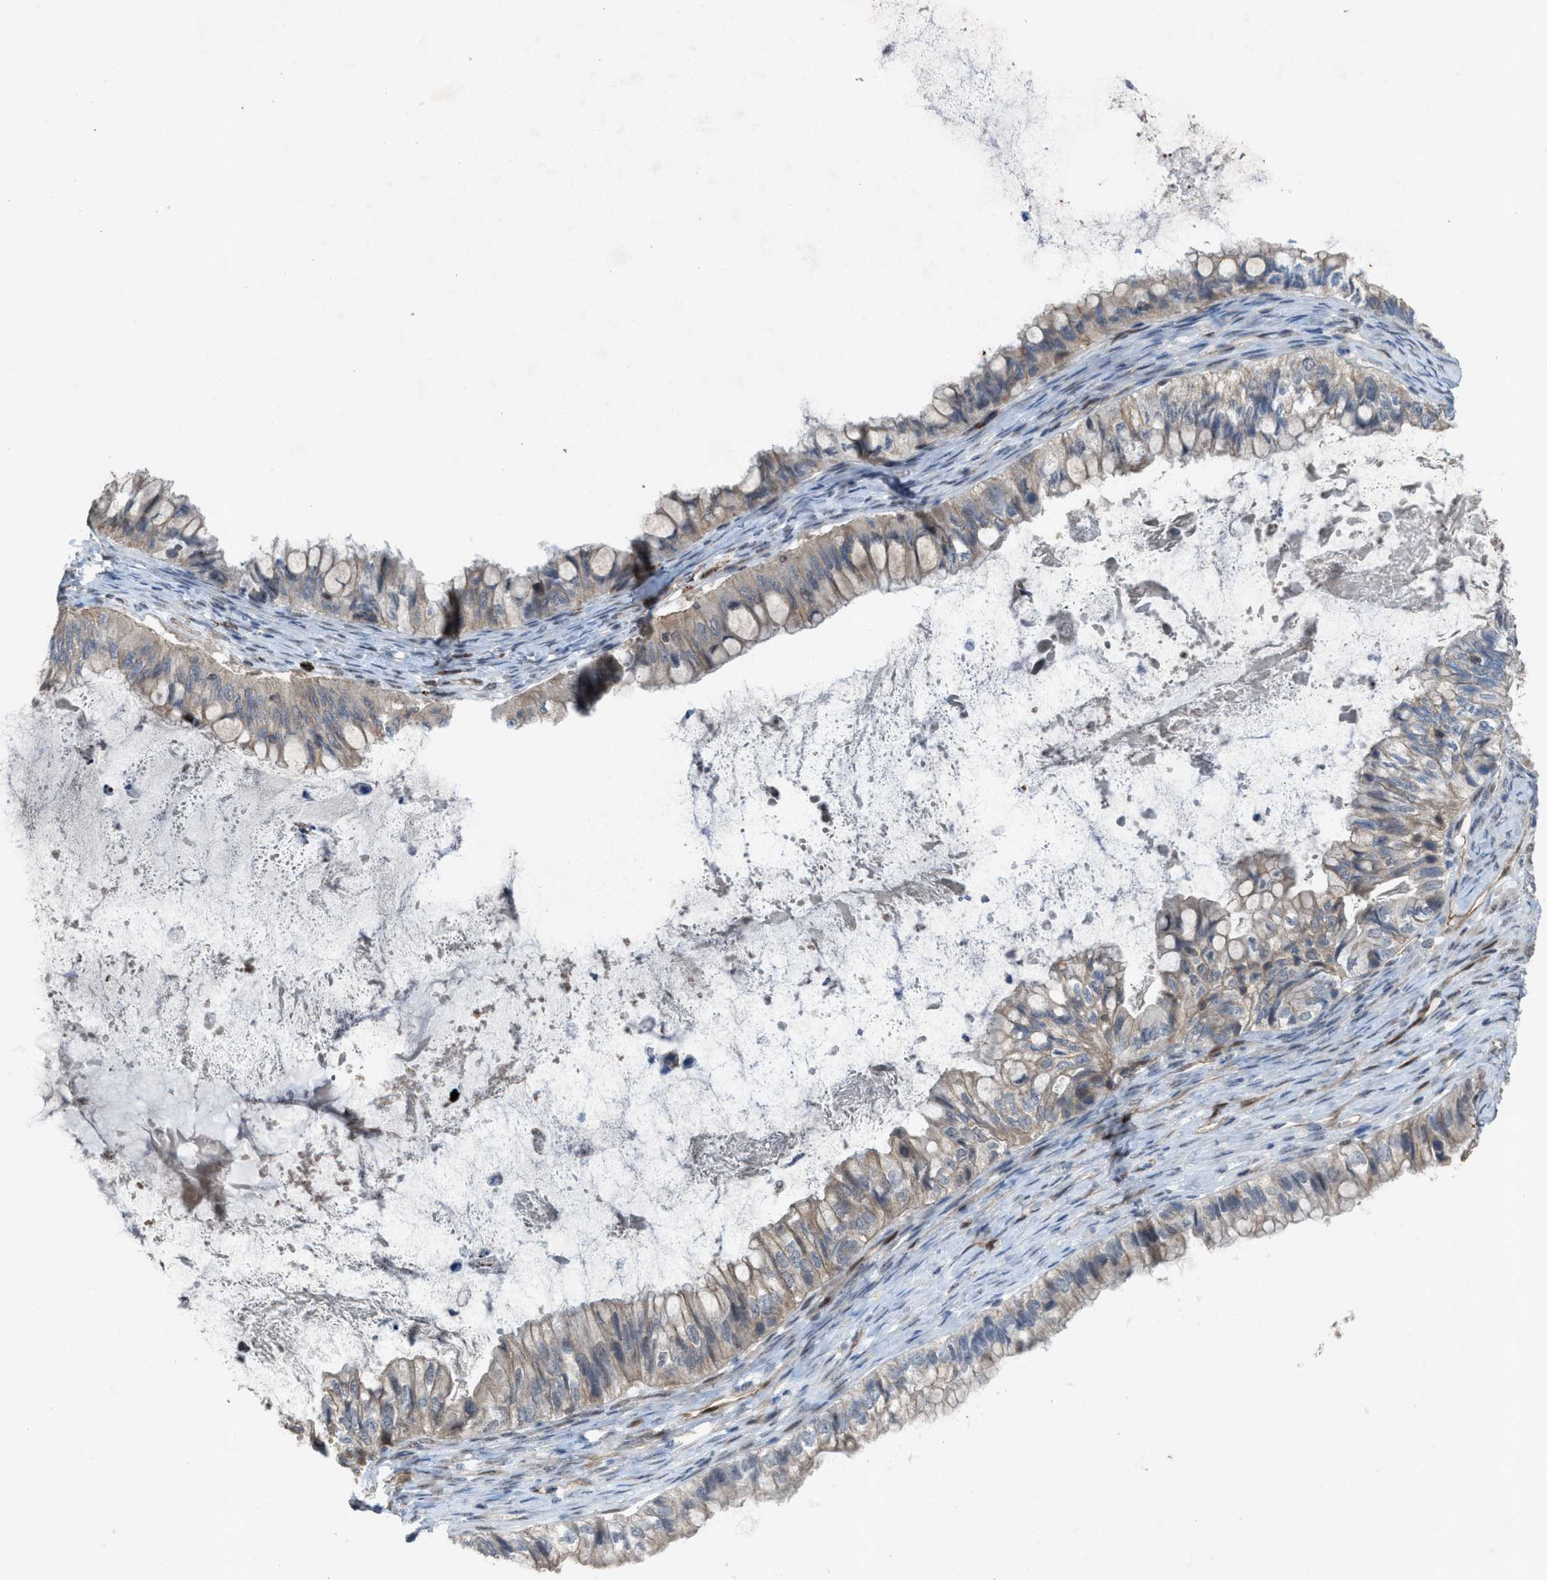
{"staining": {"intensity": "weak", "quantity": "25%-75%", "location": "cytoplasmic/membranous"}, "tissue": "ovarian cancer", "cell_type": "Tumor cells", "image_type": "cancer", "snomed": [{"axis": "morphology", "description": "Cystadenocarcinoma, mucinous, NOS"}, {"axis": "topography", "description": "Ovary"}], "caption": "Brown immunohistochemical staining in ovarian cancer reveals weak cytoplasmic/membranous expression in about 25%-75% of tumor cells.", "gene": "PLAA", "patient": {"sex": "female", "age": 80}}